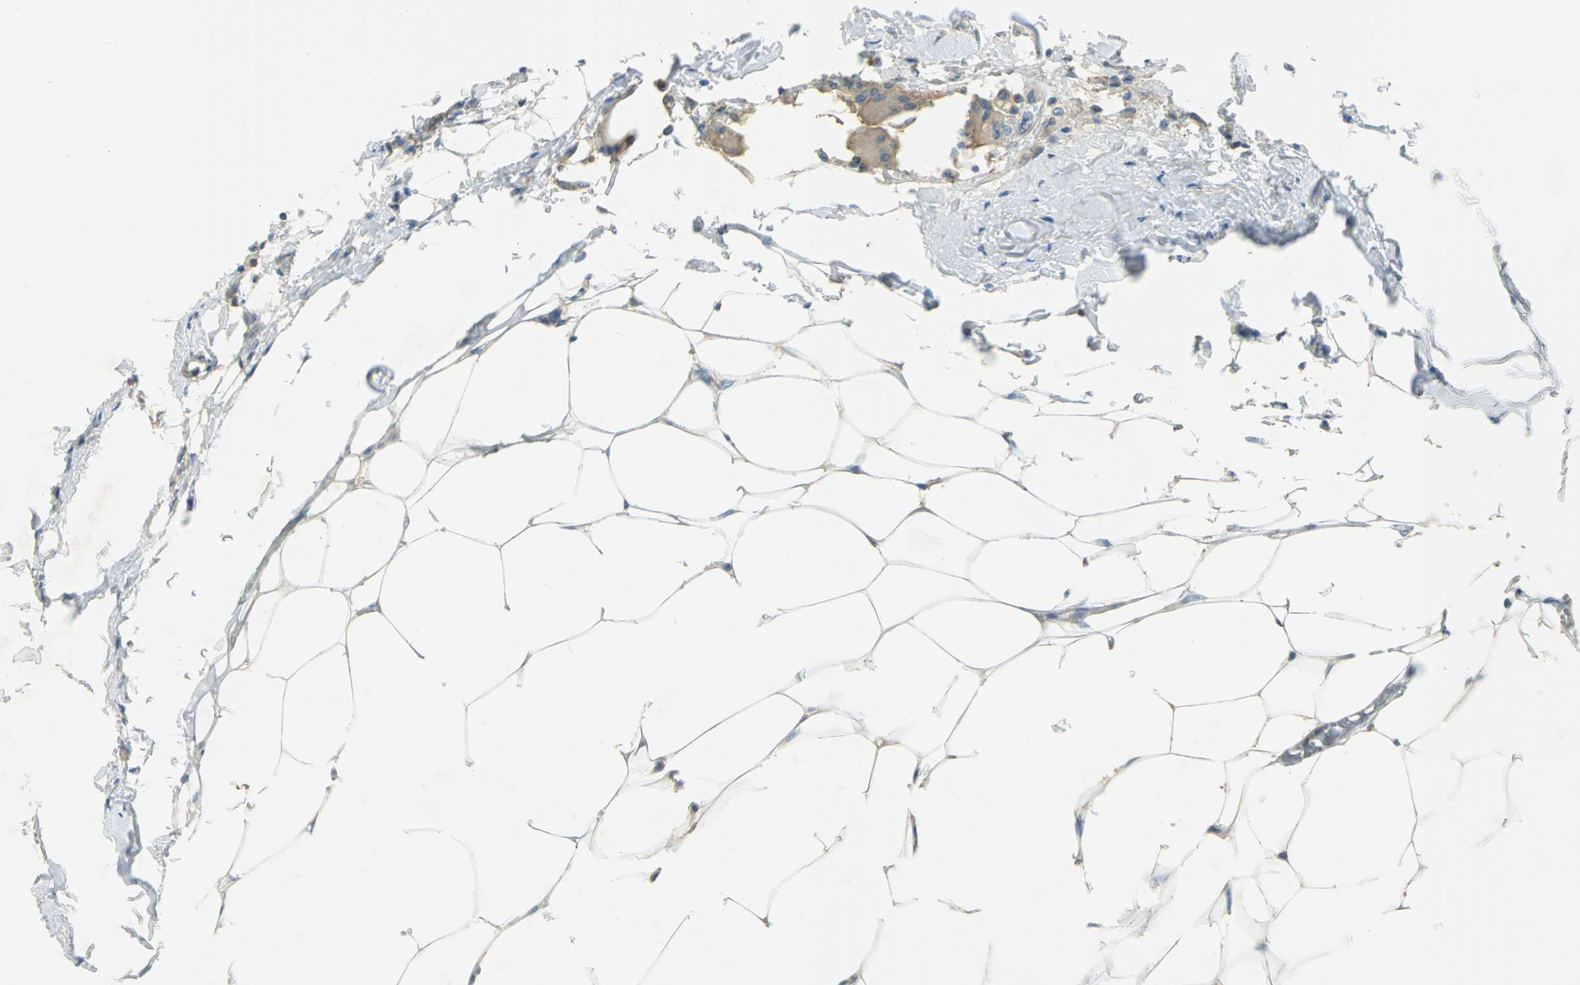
{"staining": {"intensity": "weak", "quantity": ">75%", "location": "cytoplasmic/membranous"}, "tissue": "breast cancer", "cell_type": "Tumor cells", "image_type": "cancer", "snomed": [{"axis": "morphology", "description": "Duct carcinoma"}, {"axis": "topography", "description": "Breast"}], "caption": "Weak cytoplasmic/membranous staining is seen in about >75% of tumor cells in breast cancer.", "gene": "TSC22D2", "patient": {"sex": "female", "age": 40}}